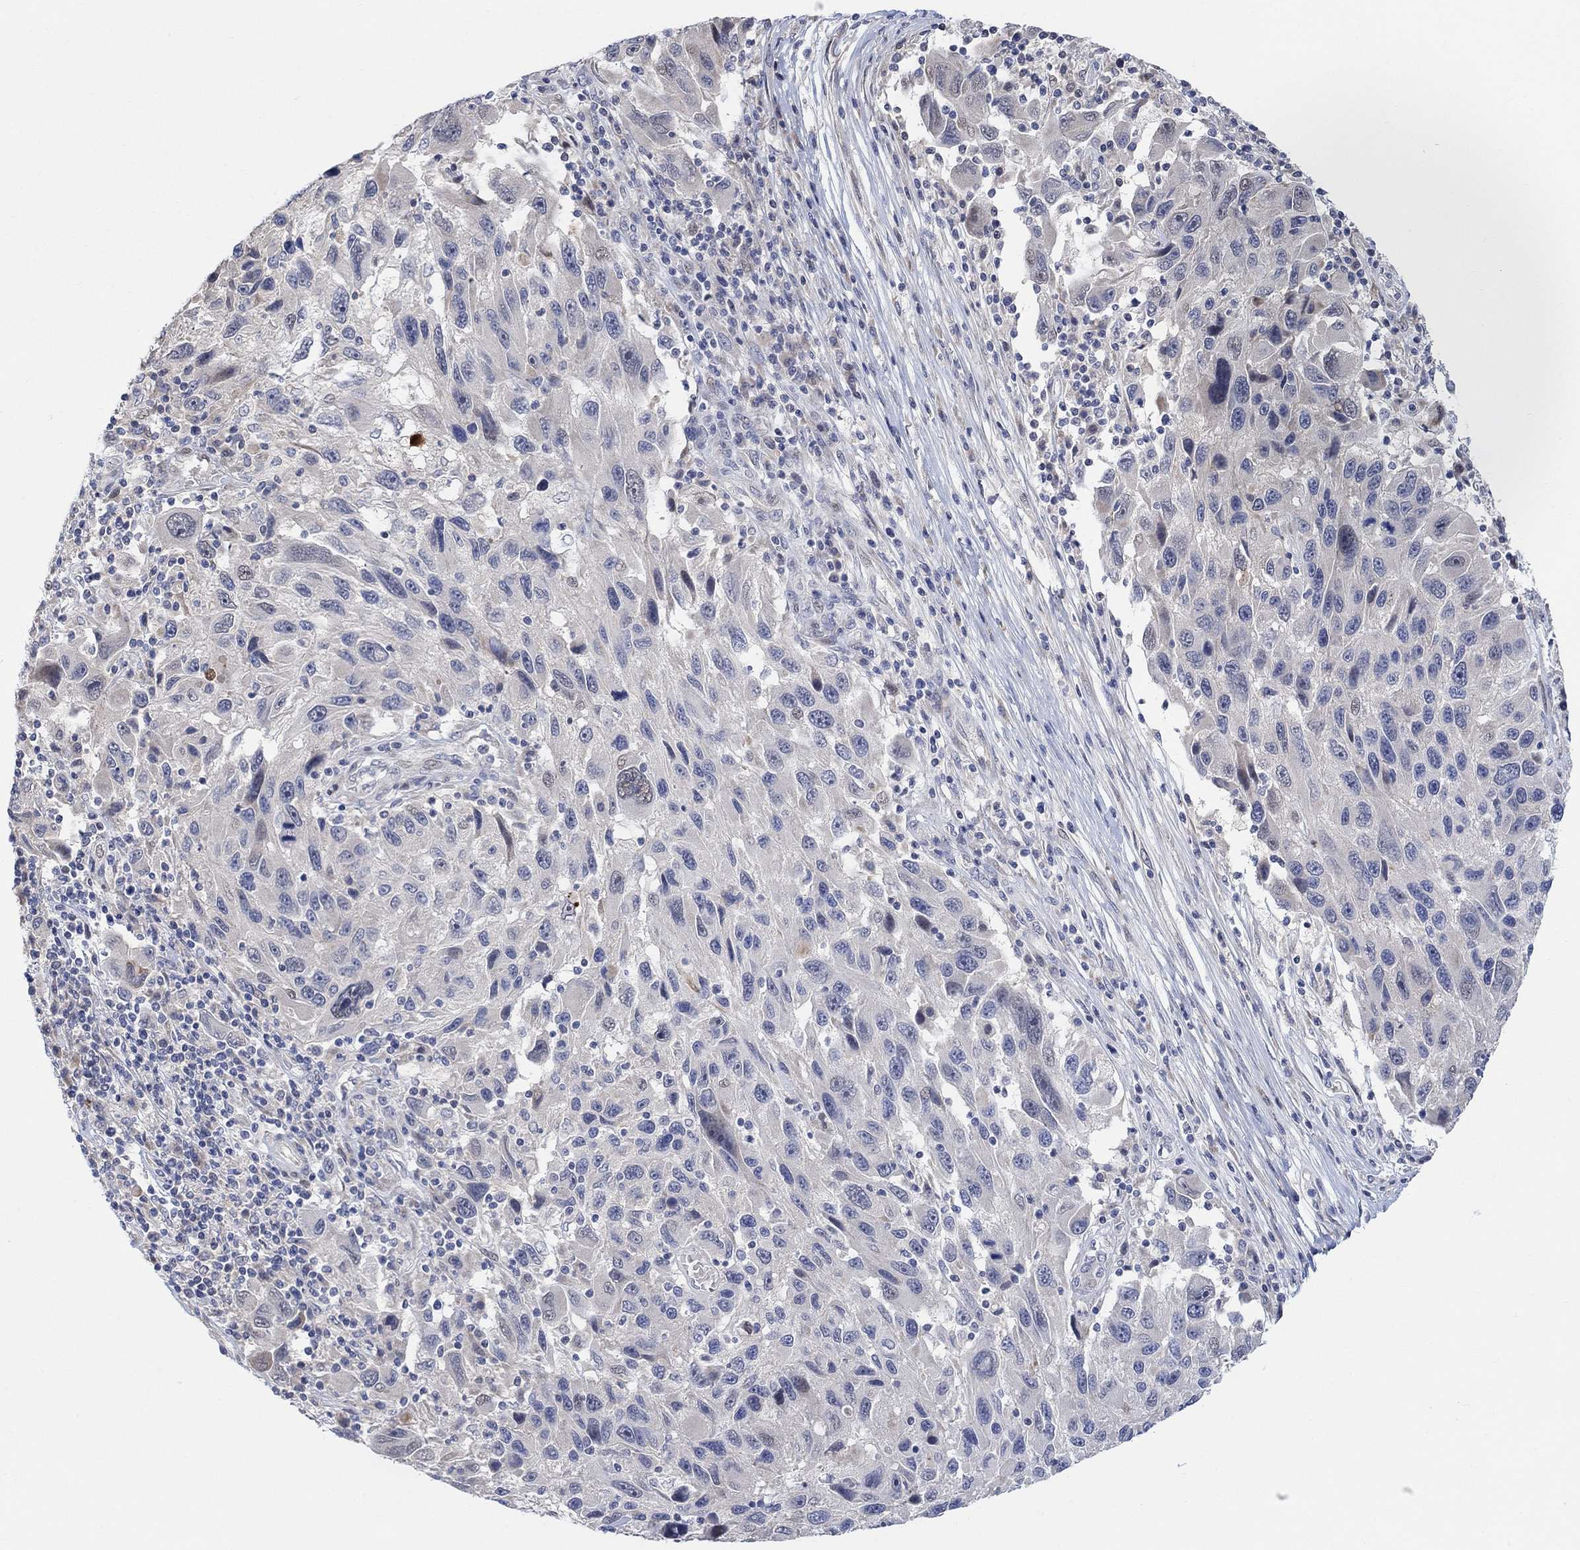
{"staining": {"intensity": "negative", "quantity": "none", "location": "none"}, "tissue": "melanoma", "cell_type": "Tumor cells", "image_type": "cancer", "snomed": [{"axis": "morphology", "description": "Malignant melanoma, NOS"}, {"axis": "topography", "description": "Skin"}], "caption": "A high-resolution photomicrograph shows immunohistochemistry (IHC) staining of melanoma, which reveals no significant positivity in tumor cells.", "gene": "CNTF", "patient": {"sex": "male", "age": 53}}